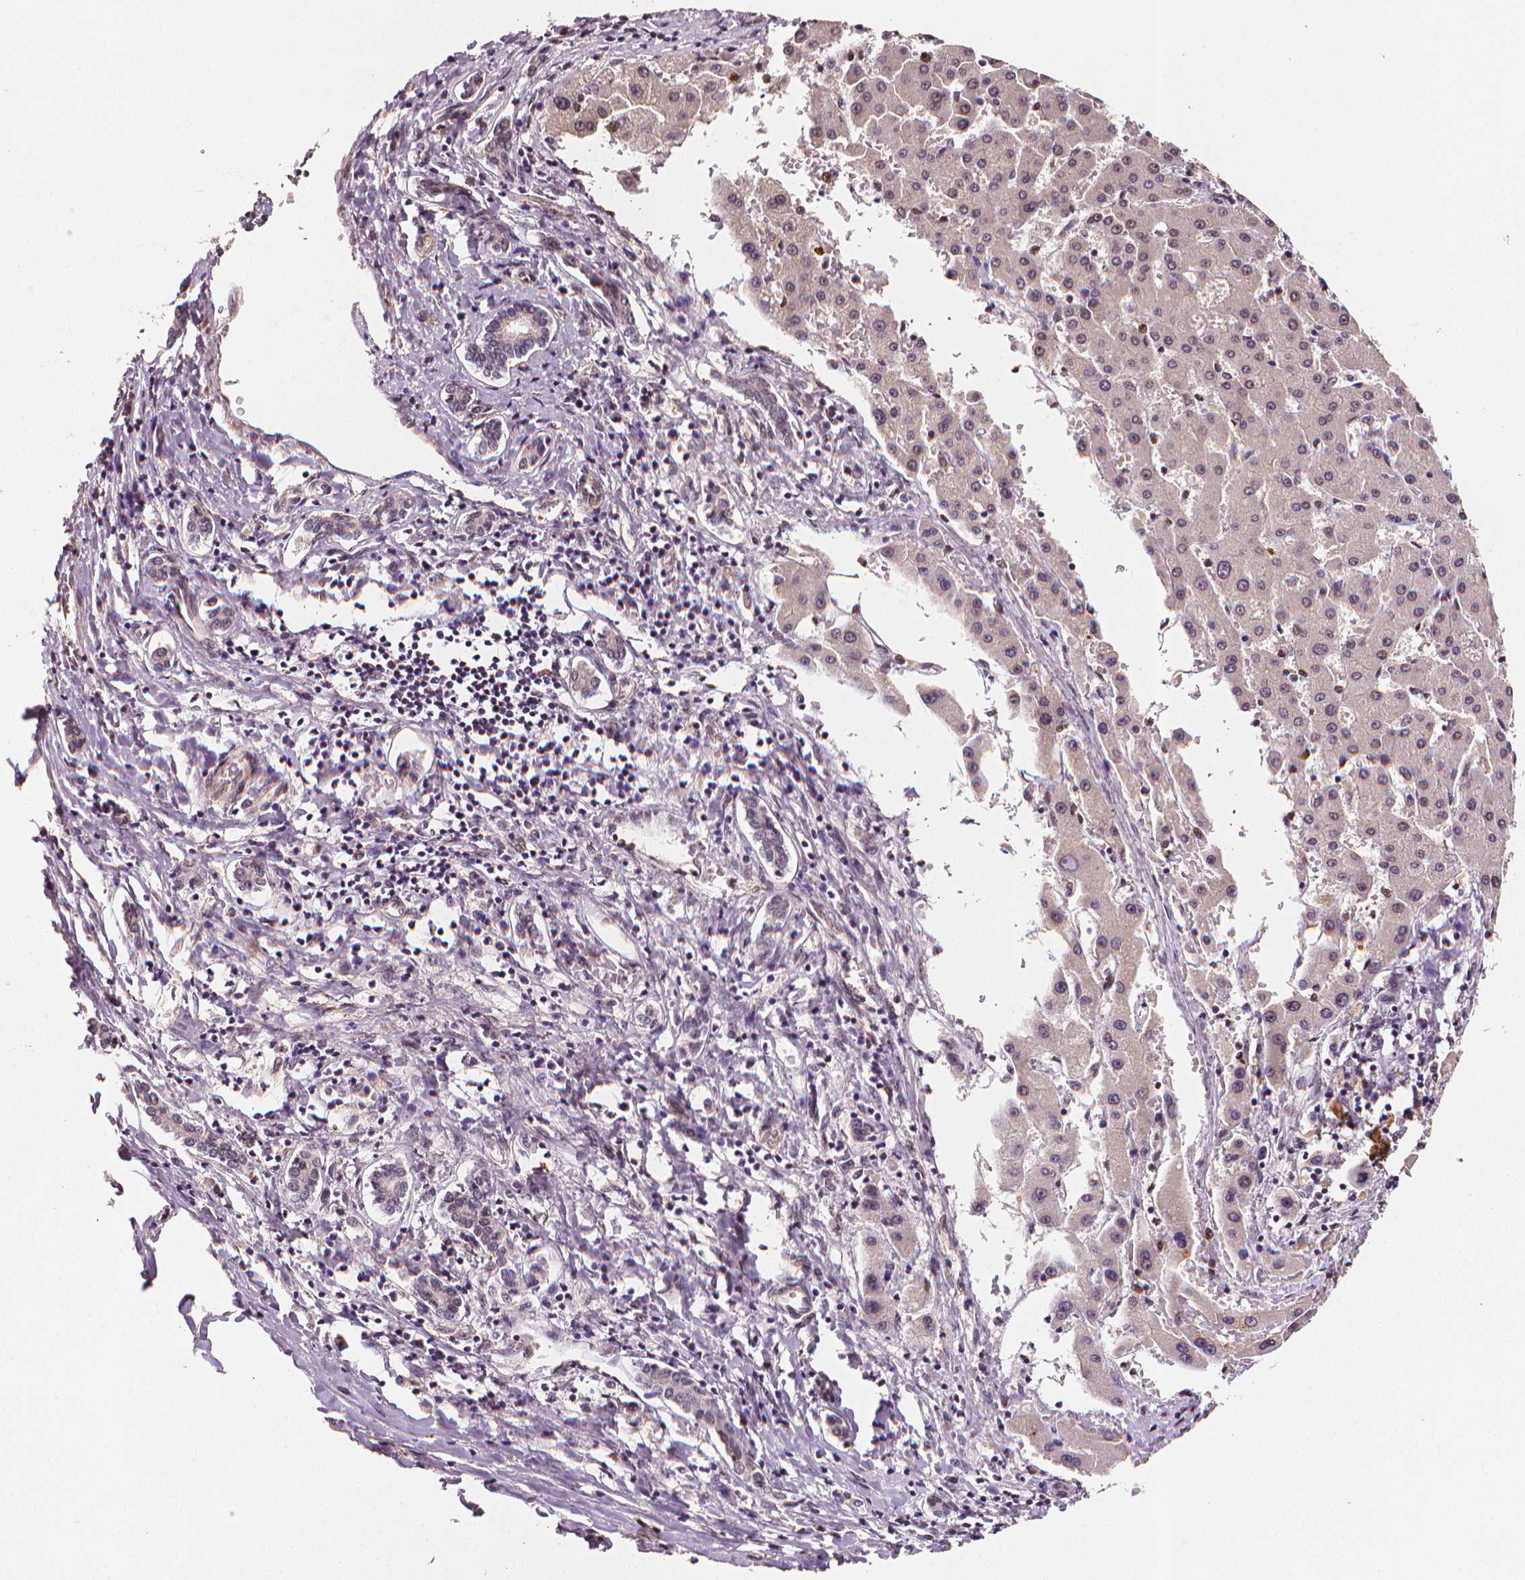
{"staining": {"intensity": "negative", "quantity": "none", "location": "none"}, "tissue": "liver cancer", "cell_type": "Tumor cells", "image_type": "cancer", "snomed": [{"axis": "morphology", "description": "Carcinoma, Hepatocellular, NOS"}, {"axis": "topography", "description": "Liver"}], "caption": "IHC of liver hepatocellular carcinoma reveals no staining in tumor cells.", "gene": "STAT3", "patient": {"sex": "male", "age": 40}}